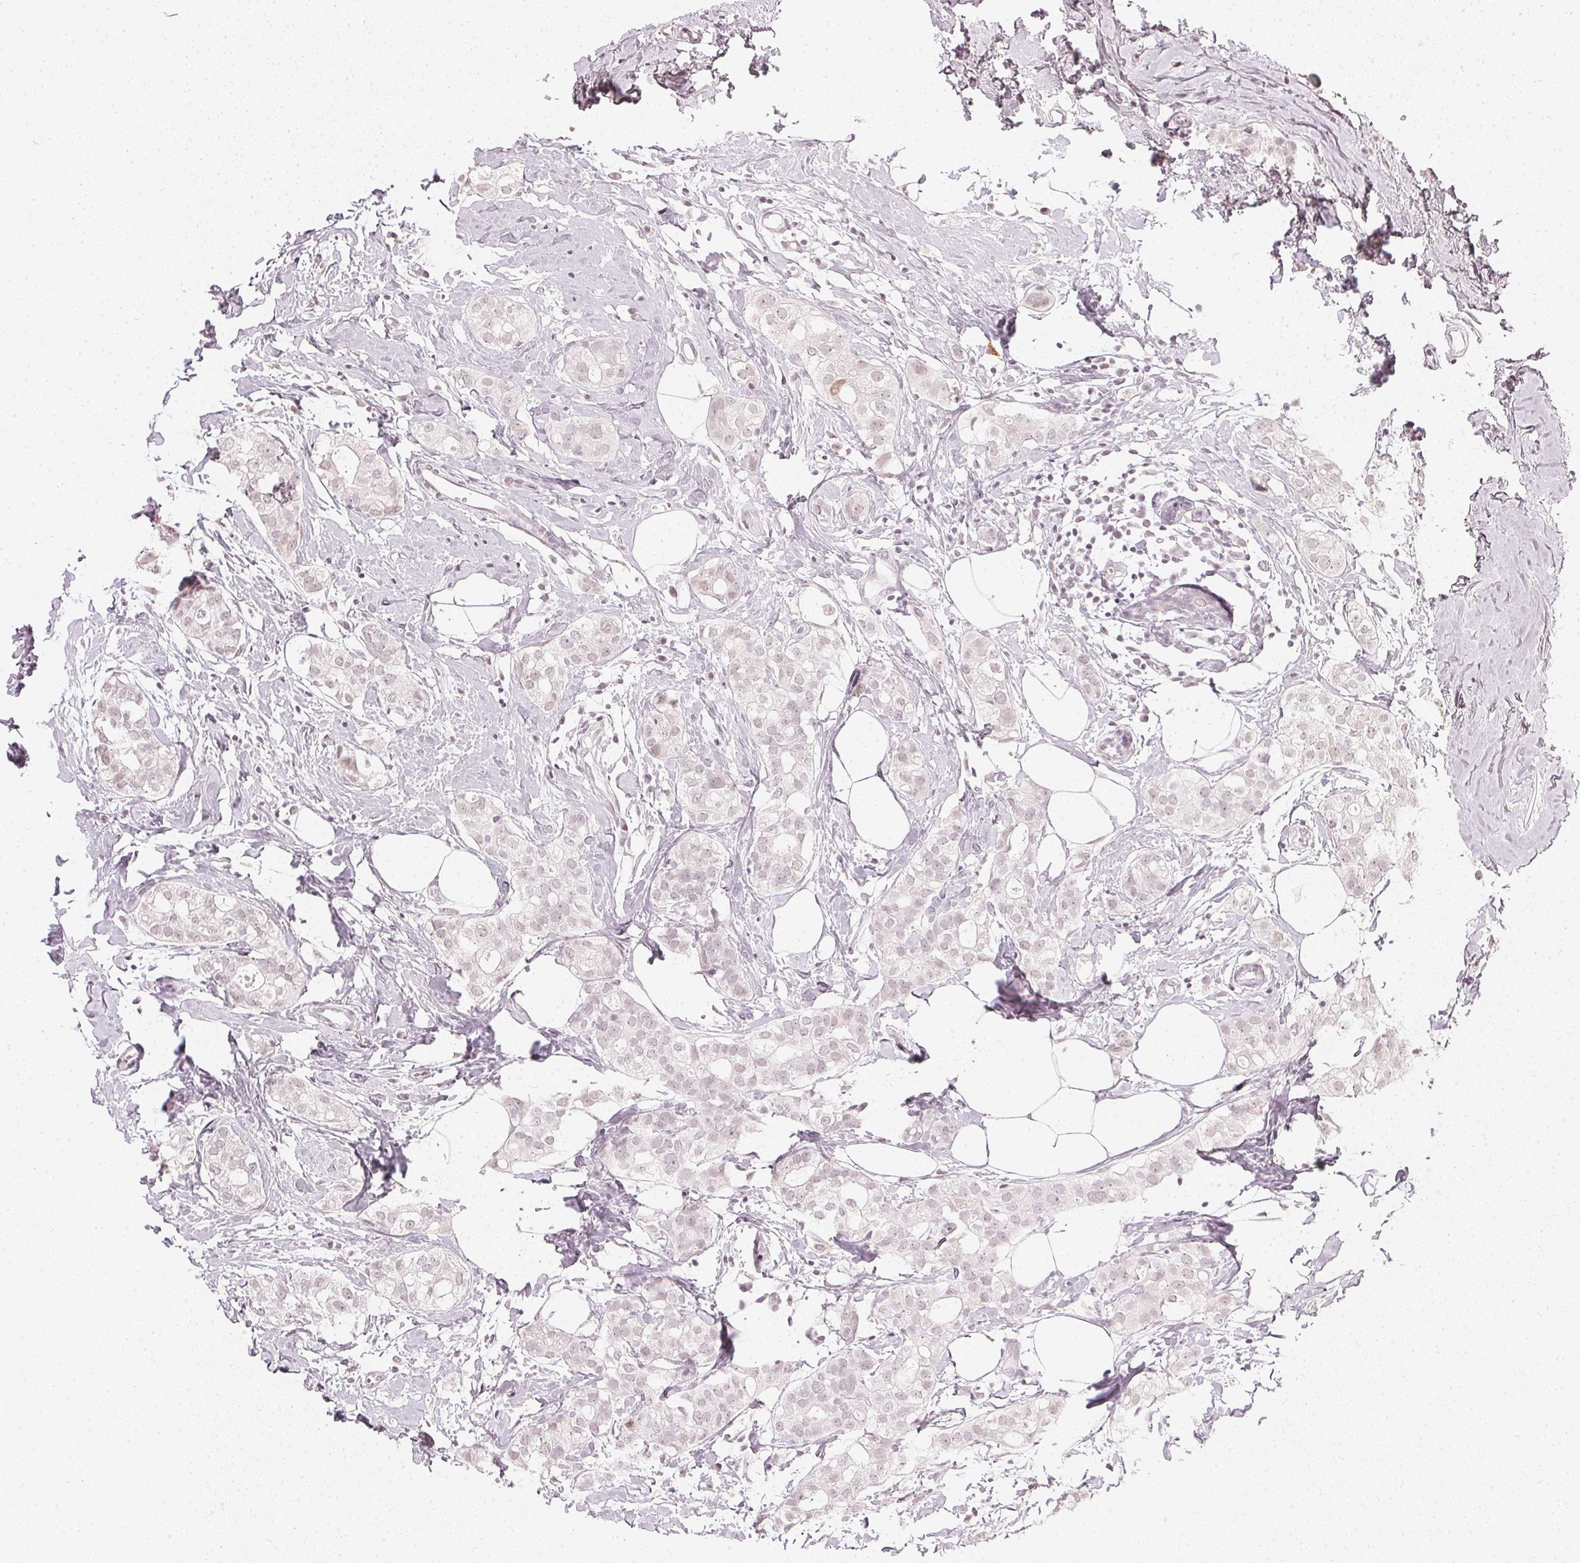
{"staining": {"intensity": "weak", "quantity": "25%-75%", "location": "nuclear"}, "tissue": "breast cancer", "cell_type": "Tumor cells", "image_type": "cancer", "snomed": [{"axis": "morphology", "description": "Duct carcinoma"}, {"axis": "topography", "description": "Breast"}], "caption": "Tumor cells exhibit low levels of weak nuclear expression in approximately 25%-75% of cells in human breast cancer (invasive ductal carcinoma). (brown staining indicates protein expression, while blue staining denotes nuclei).", "gene": "DNAJC6", "patient": {"sex": "female", "age": 40}}